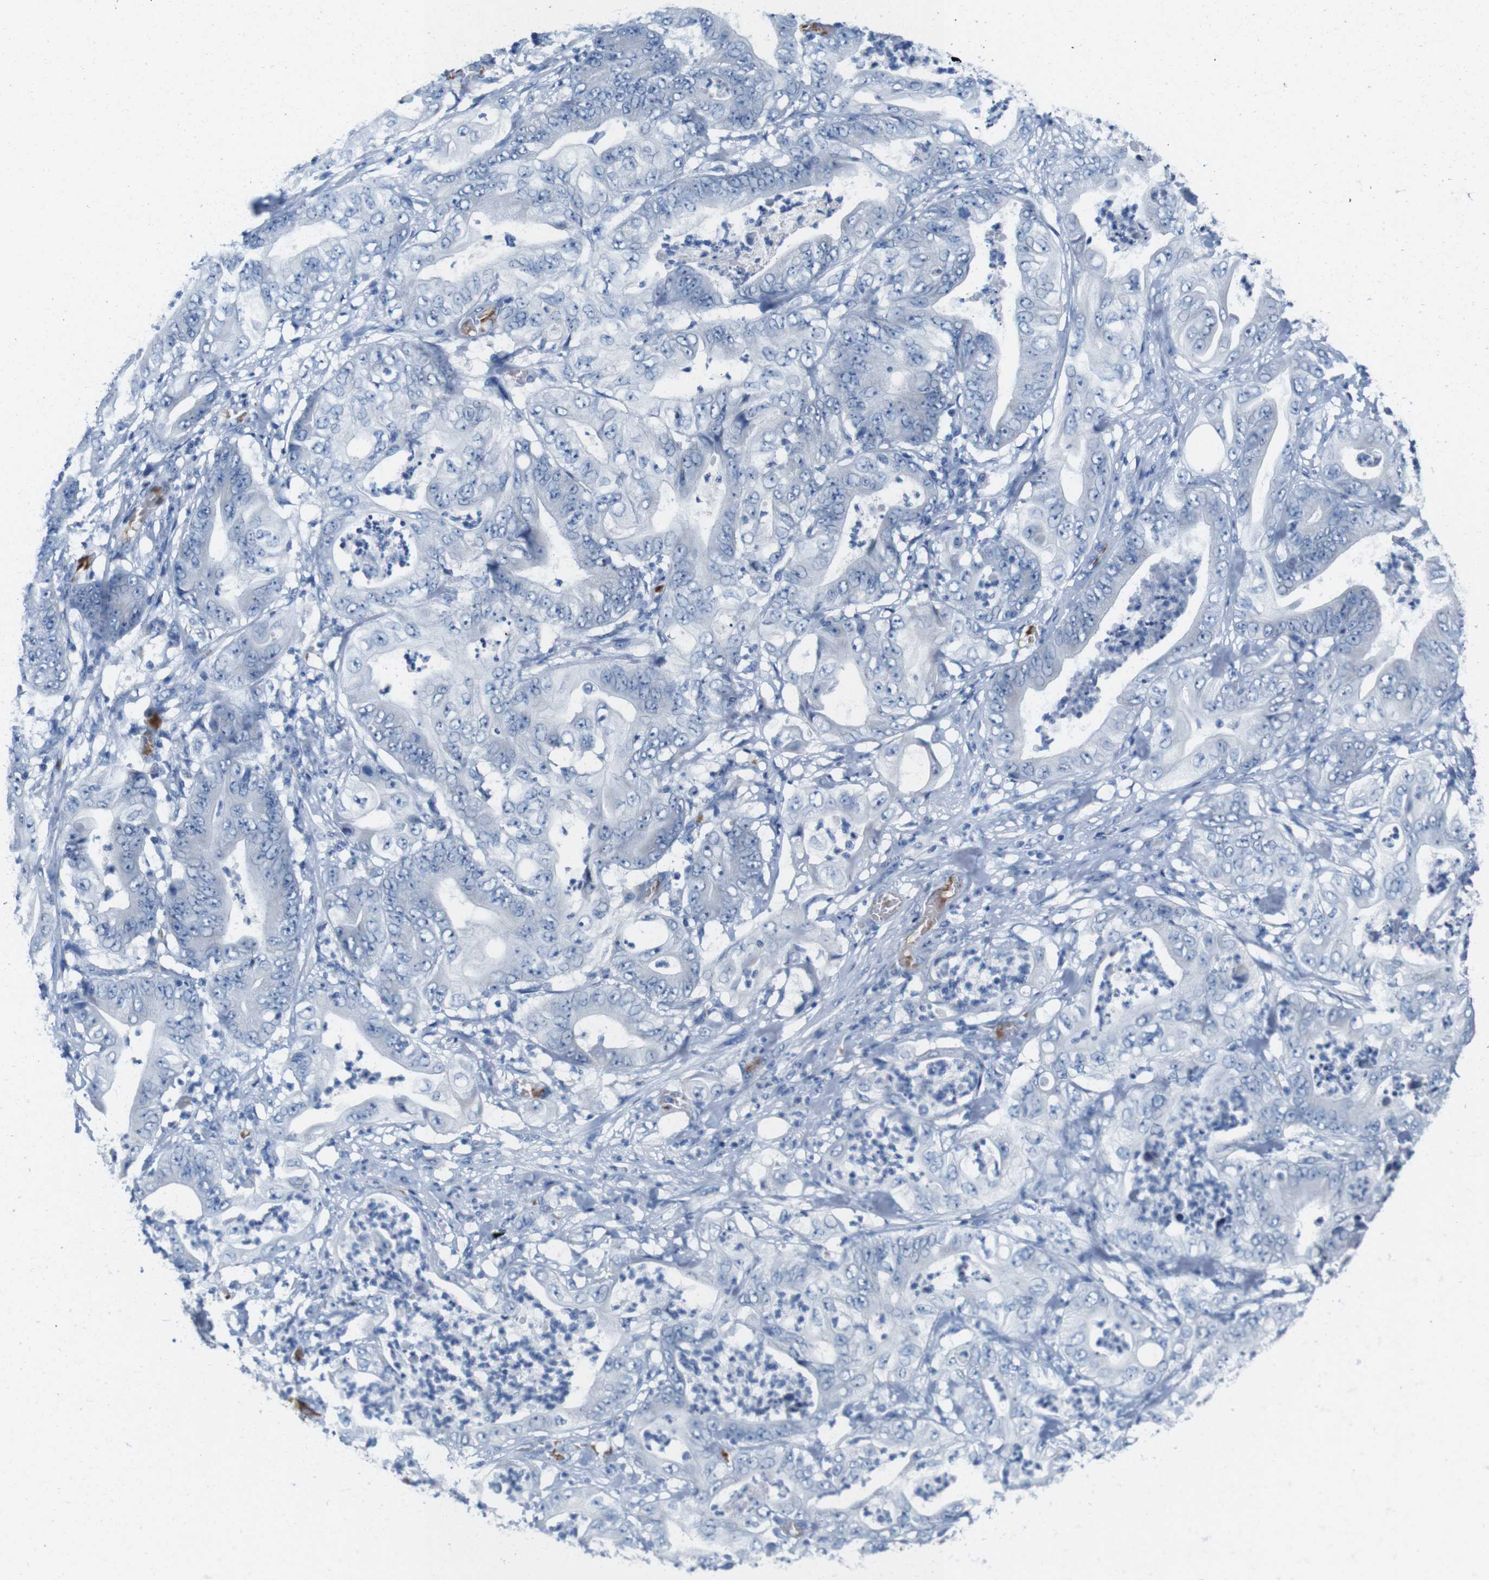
{"staining": {"intensity": "negative", "quantity": "none", "location": "none"}, "tissue": "stomach cancer", "cell_type": "Tumor cells", "image_type": "cancer", "snomed": [{"axis": "morphology", "description": "Adenocarcinoma, NOS"}, {"axis": "topography", "description": "Stomach"}], "caption": "Immunohistochemistry histopathology image of neoplastic tissue: human stomach cancer stained with DAB (3,3'-diaminobenzidine) shows no significant protein expression in tumor cells. Nuclei are stained in blue.", "gene": "IGSF8", "patient": {"sex": "female", "age": 73}}